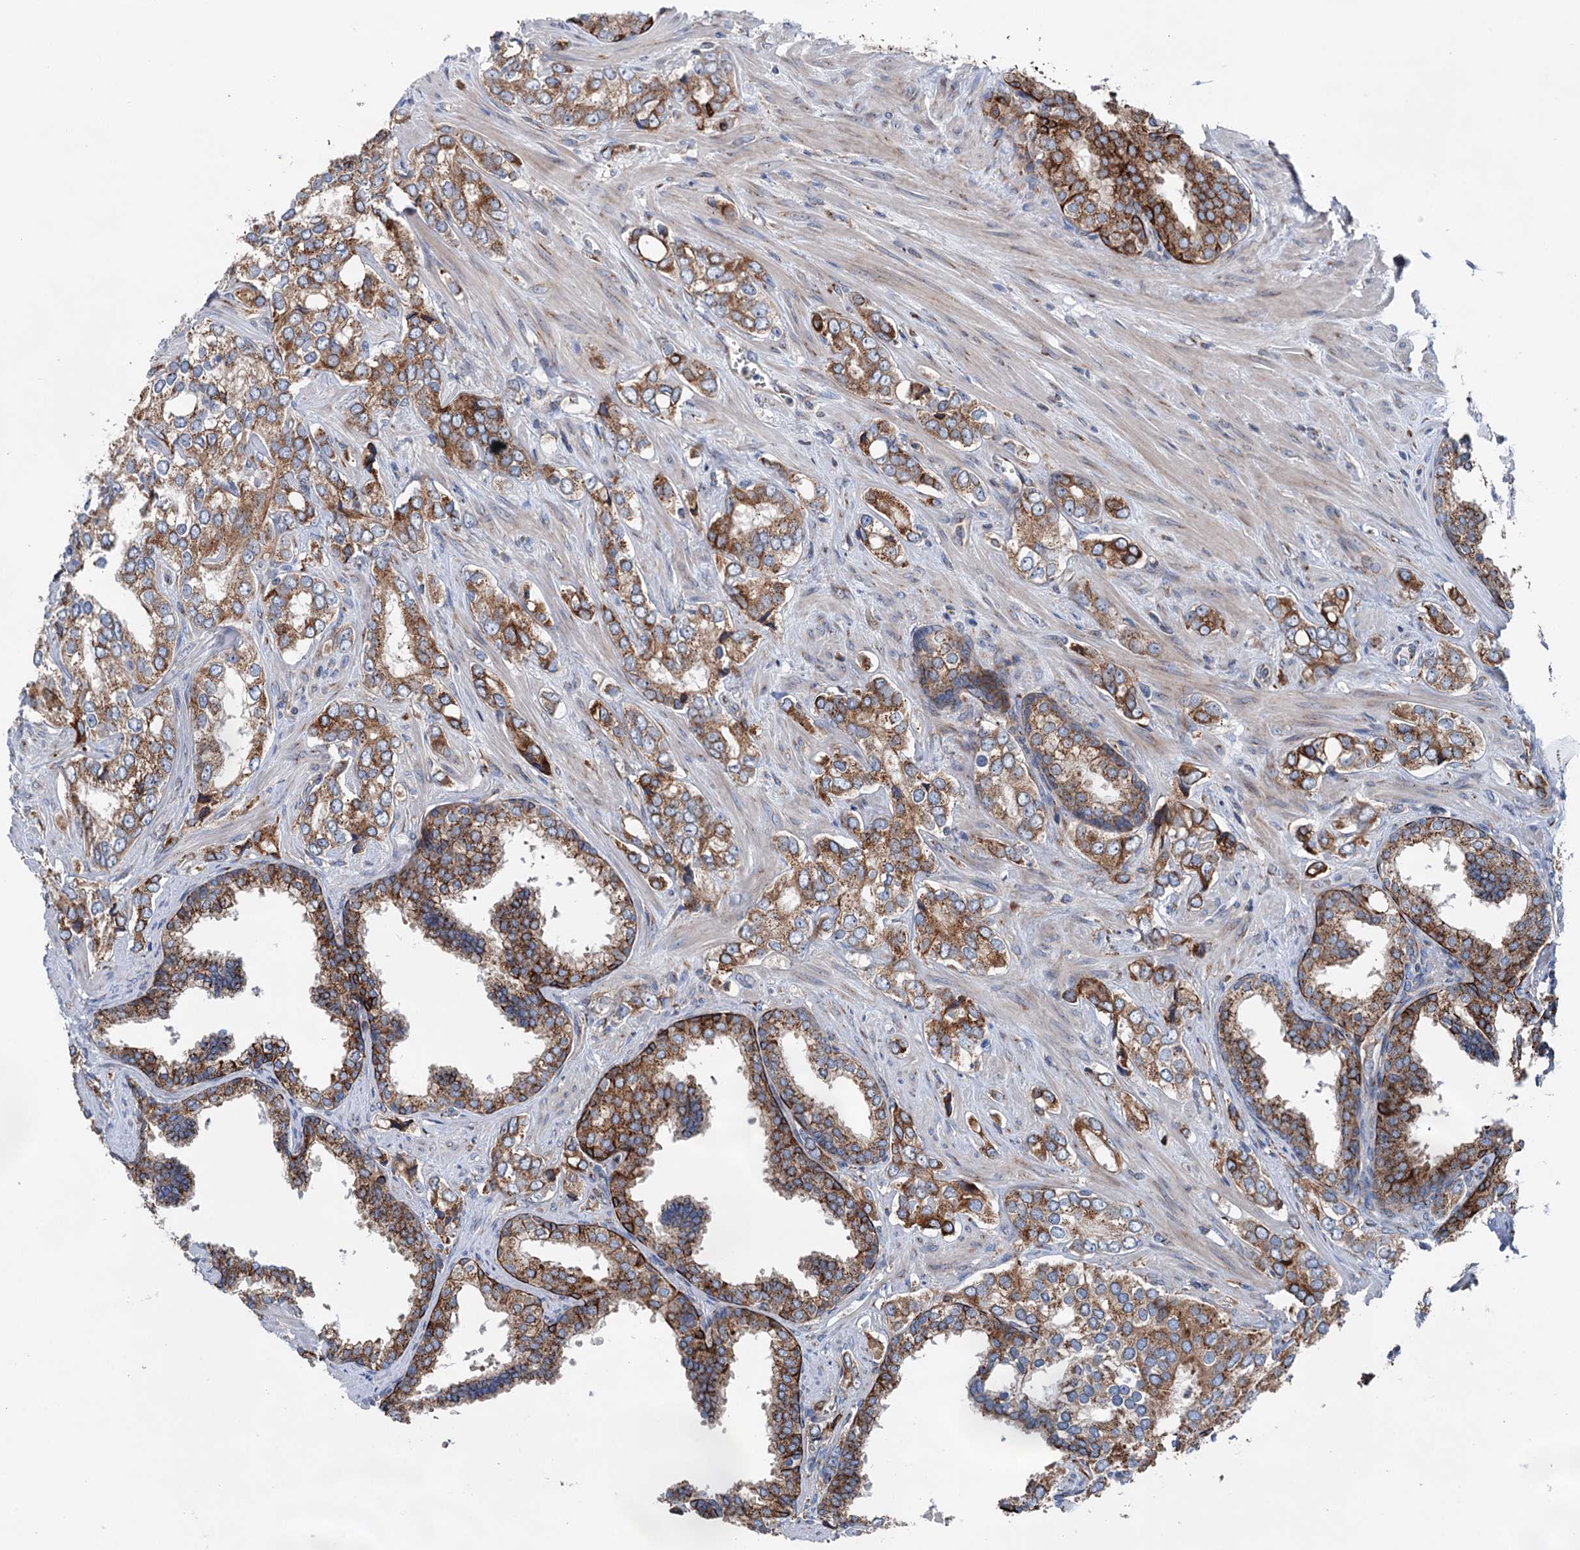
{"staining": {"intensity": "moderate", "quantity": ">75%", "location": "cytoplasmic/membranous"}, "tissue": "prostate cancer", "cell_type": "Tumor cells", "image_type": "cancer", "snomed": [{"axis": "morphology", "description": "Adenocarcinoma, High grade"}, {"axis": "topography", "description": "Prostate"}], "caption": "Approximately >75% of tumor cells in human prostate cancer (adenocarcinoma (high-grade)) show moderate cytoplasmic/membranous protein staining as visualized by brown immunohistochemical staining.", "gene": "EIPR1", "patient": {"sex": "male", "age": 66}}